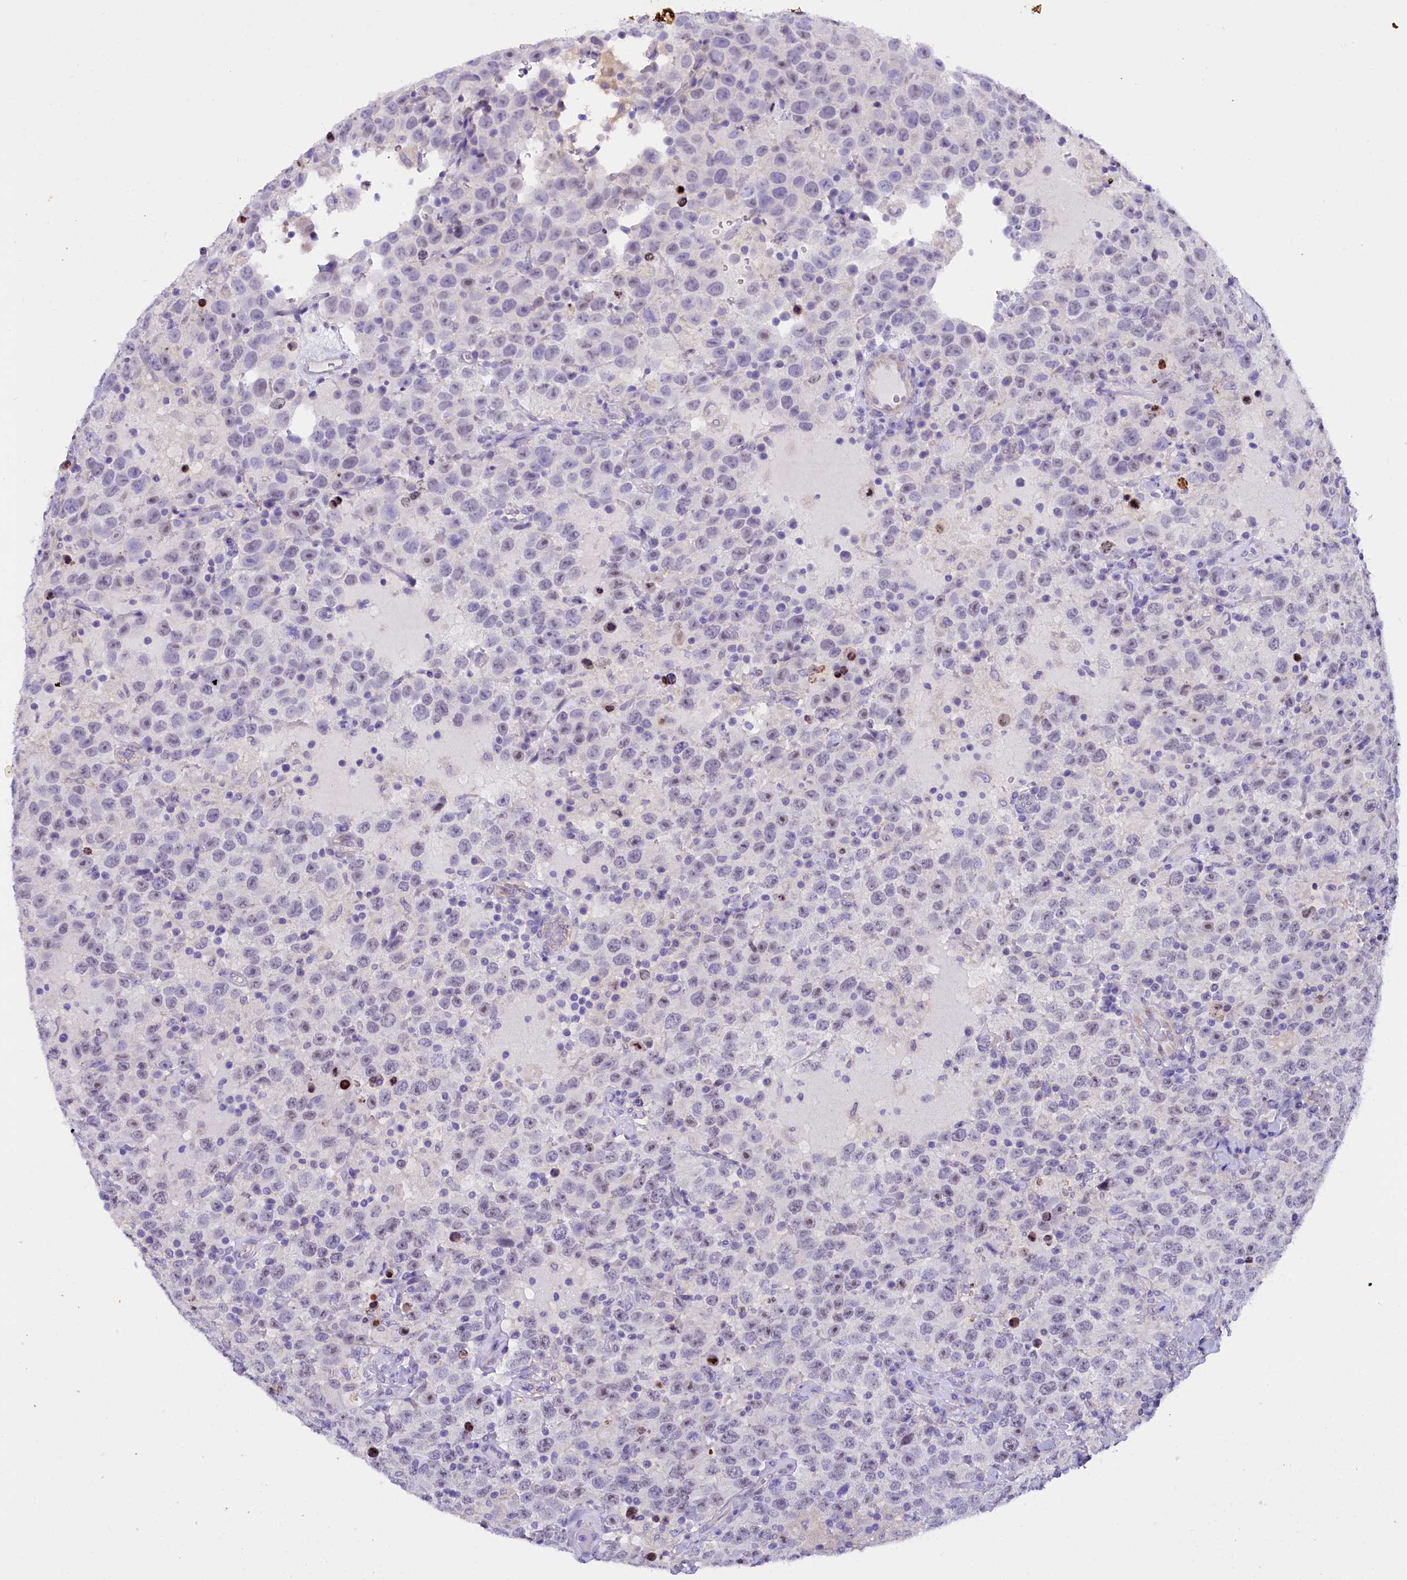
{"staining": {"intensity": "negative", "quantity": "none", "location": "none"}, "tissue": "testis cancer", "cell_type": "Tumor cells", "image_type": "cancer", "snomed": [{"axis": "morphology", "description": "Seminoma, NOS"}, {"axis": "topography", "description": "Testis"}], "caption": "This is a histopathology image of IHC staining of testis seminoma, which shows no expression in tumor cells.", "gene": "FAAP20", "patient": {"sex": "male", "age": 41}}